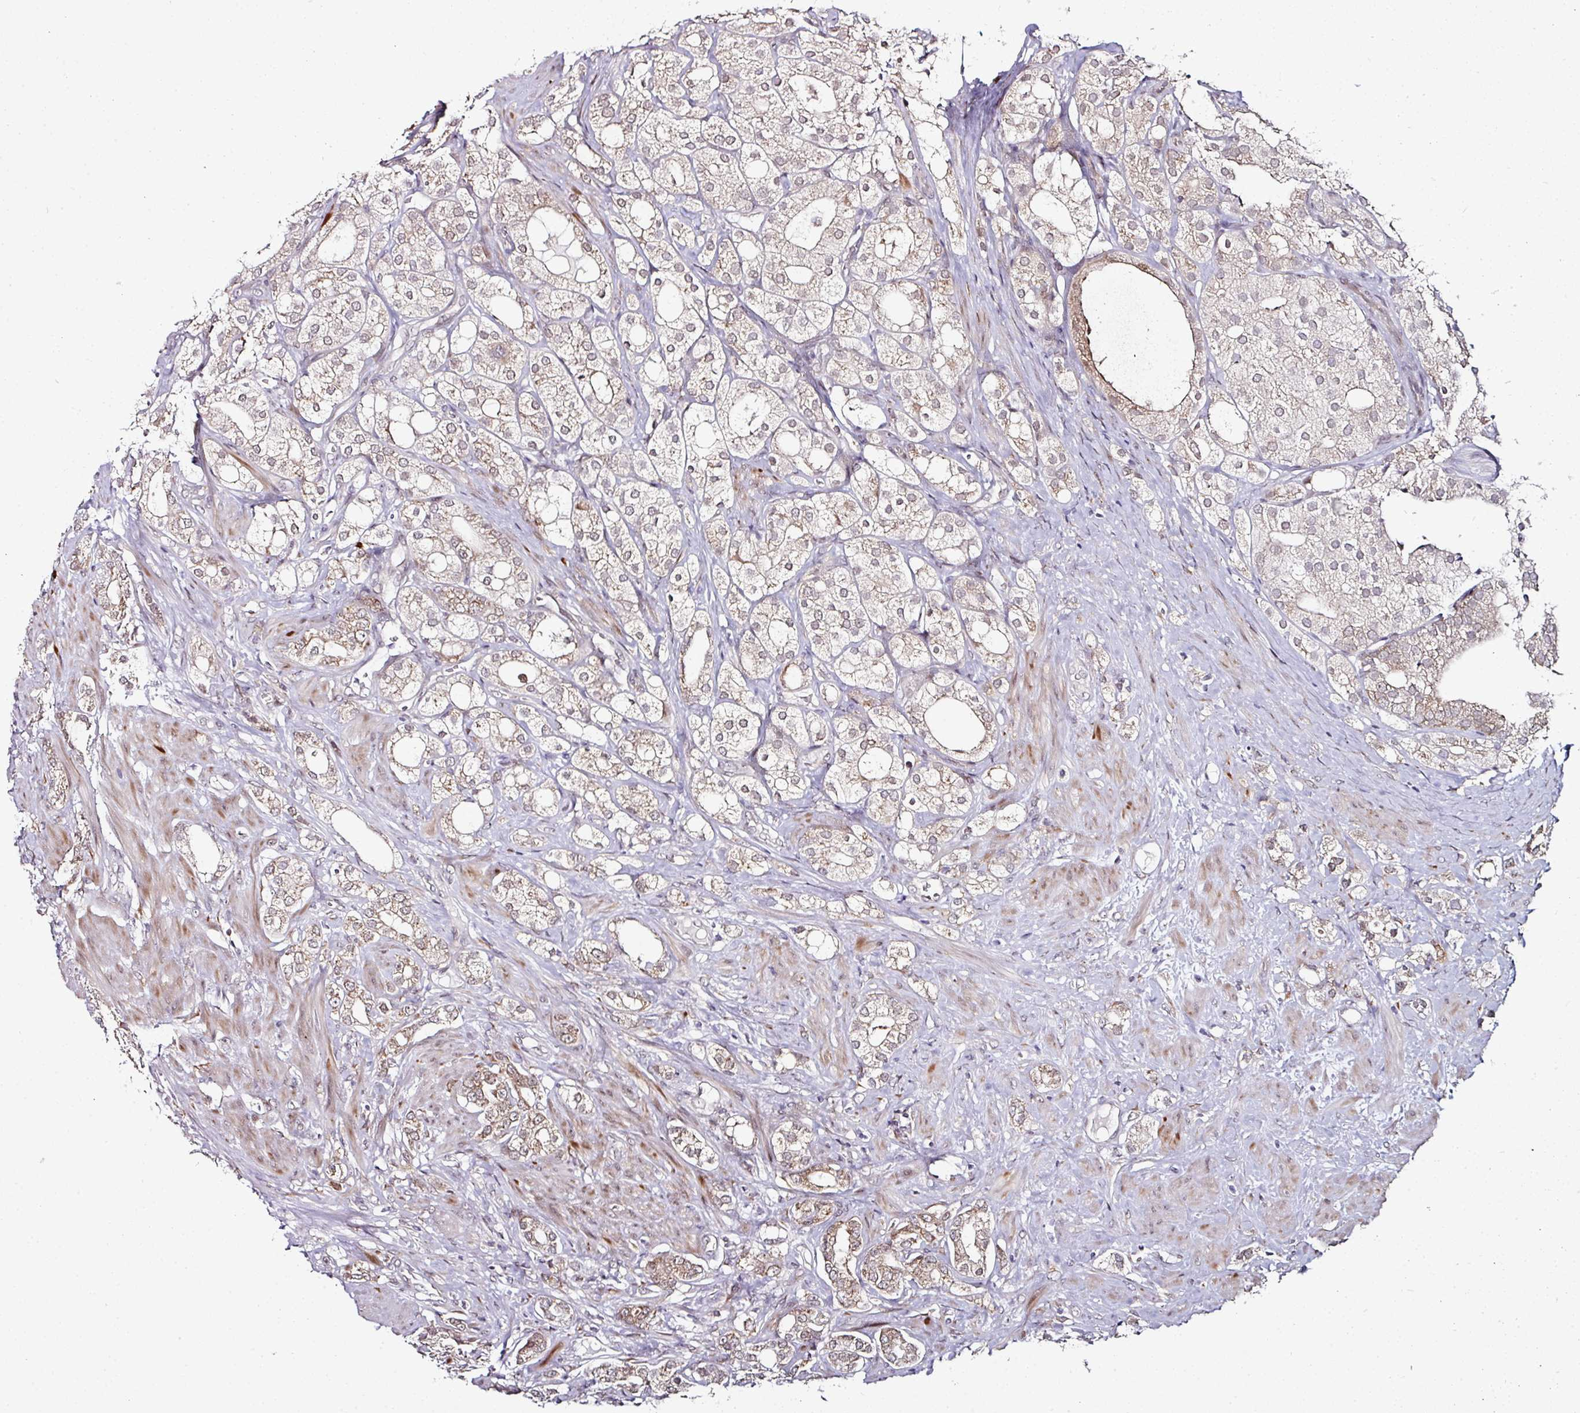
{"staining": {"intensity": "weak", "quantity": ">75%", "location": "cytoplasmic/membranous"}, "tissue": "prostate cancer", "cell_type": "Tumor cells", "image_type": "cancer", "snomed": [{"axis": "morphology", "description": "Adenocarcinoma, High grade"}, {"axis": "topography", "description": "Prostate"}], "caption": "Tumor cells display weak cytoplasmic/membranous expression in about >75% of cells in high-grade adenocarcinoma (prostate).", "gene": "APOLD1", "patient": {"sex": "male", "age": 50}}